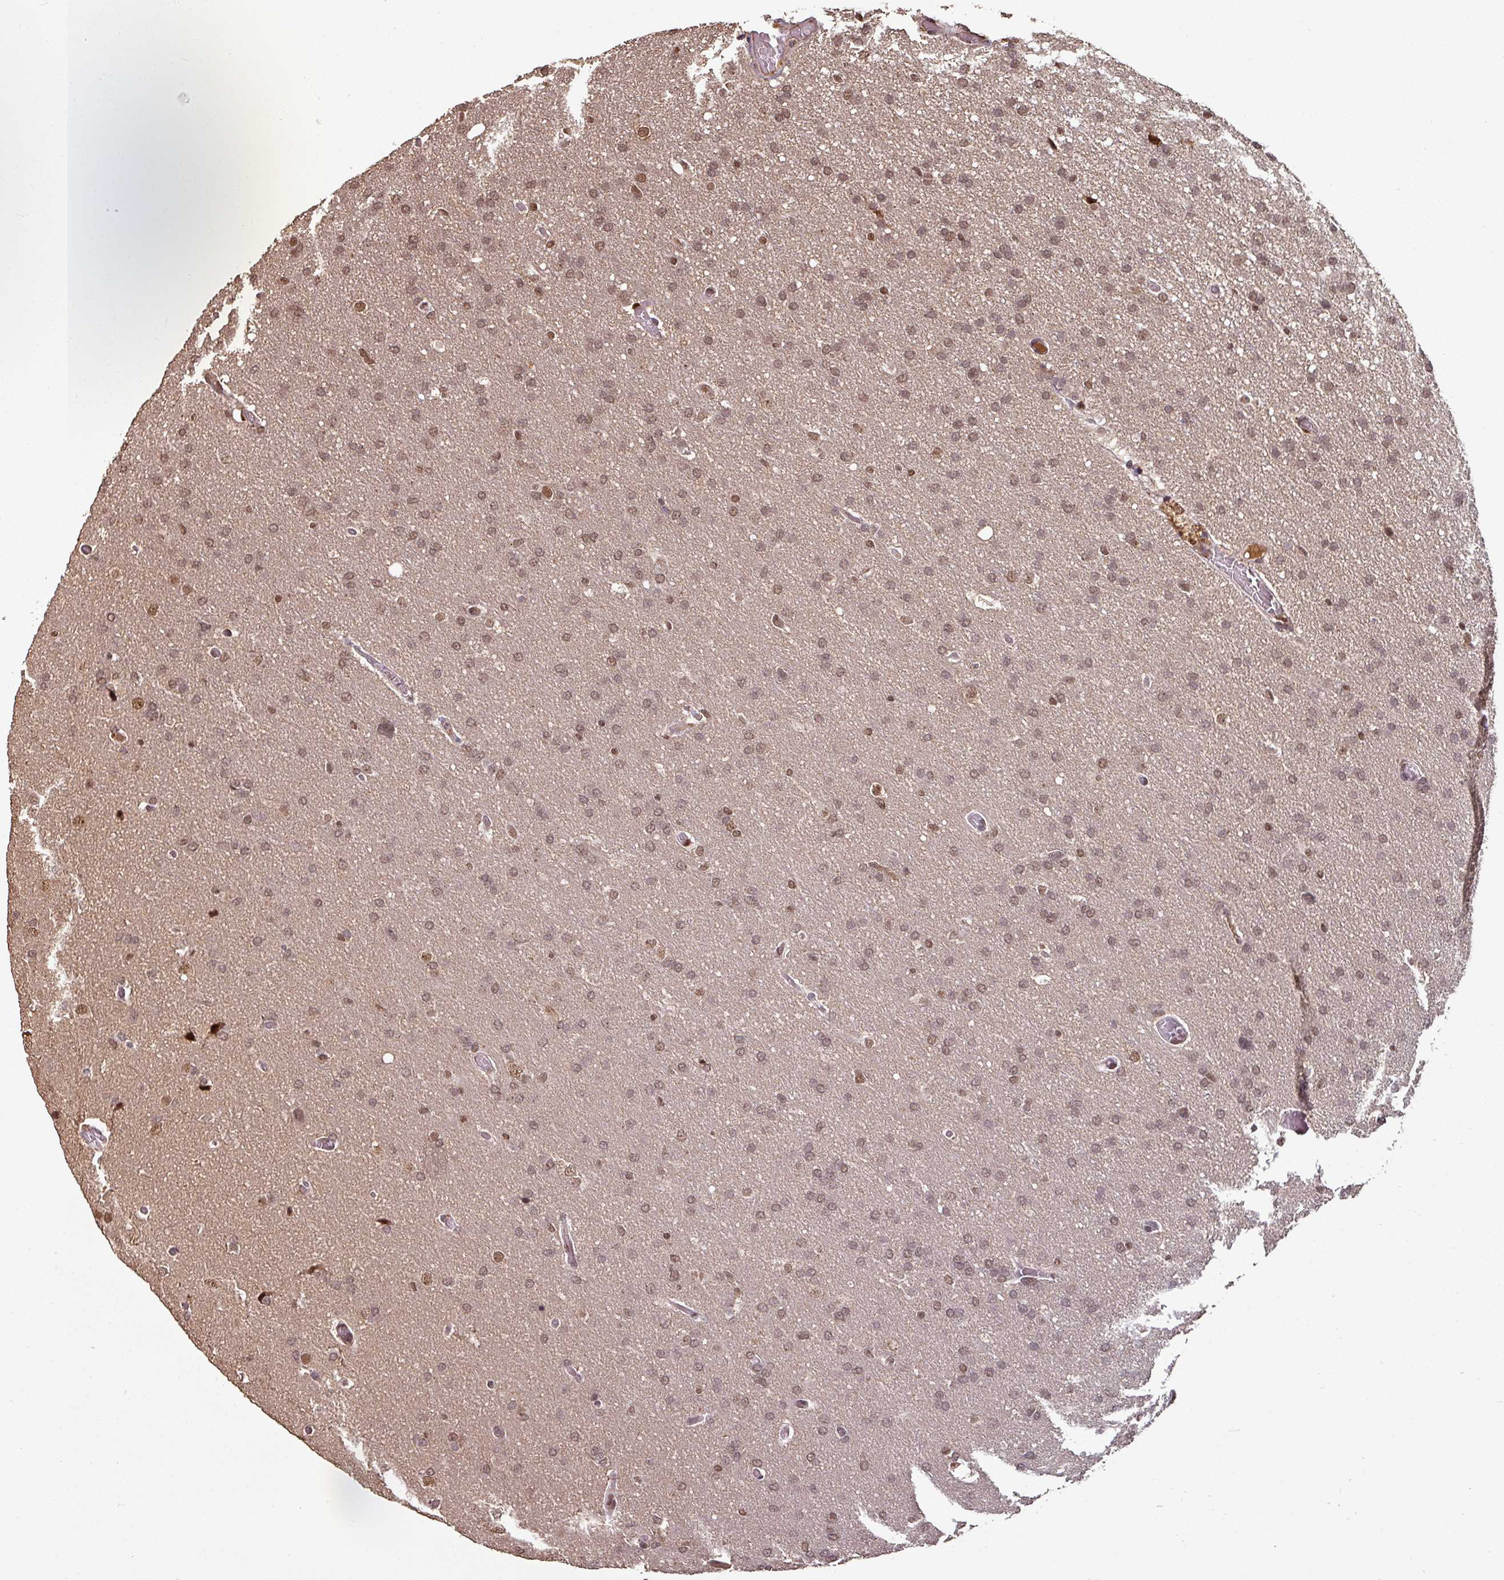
{"staining": {"intensity": "moderate", "quantity": ">75%", "location": "nuclear"}, "tissue": "glioma", "cell_type": "Tumor cells", "image_type": "cancer", "snomed": [{"axis": "morphology", "description": "Glioma, malignant, High grade"}, {"axis": "topography", "description": "Cerebral cortex"}], "caption": "Glioma stained with DAB (3,3'-diaminobenzidine) immunohistochemistry (IHC) demonstrates medium levels of moderate nuclear staining in approximately >75% of tumor cells.", "gene": "POLD1", "patient": {"sex": "female", "age": 36}}